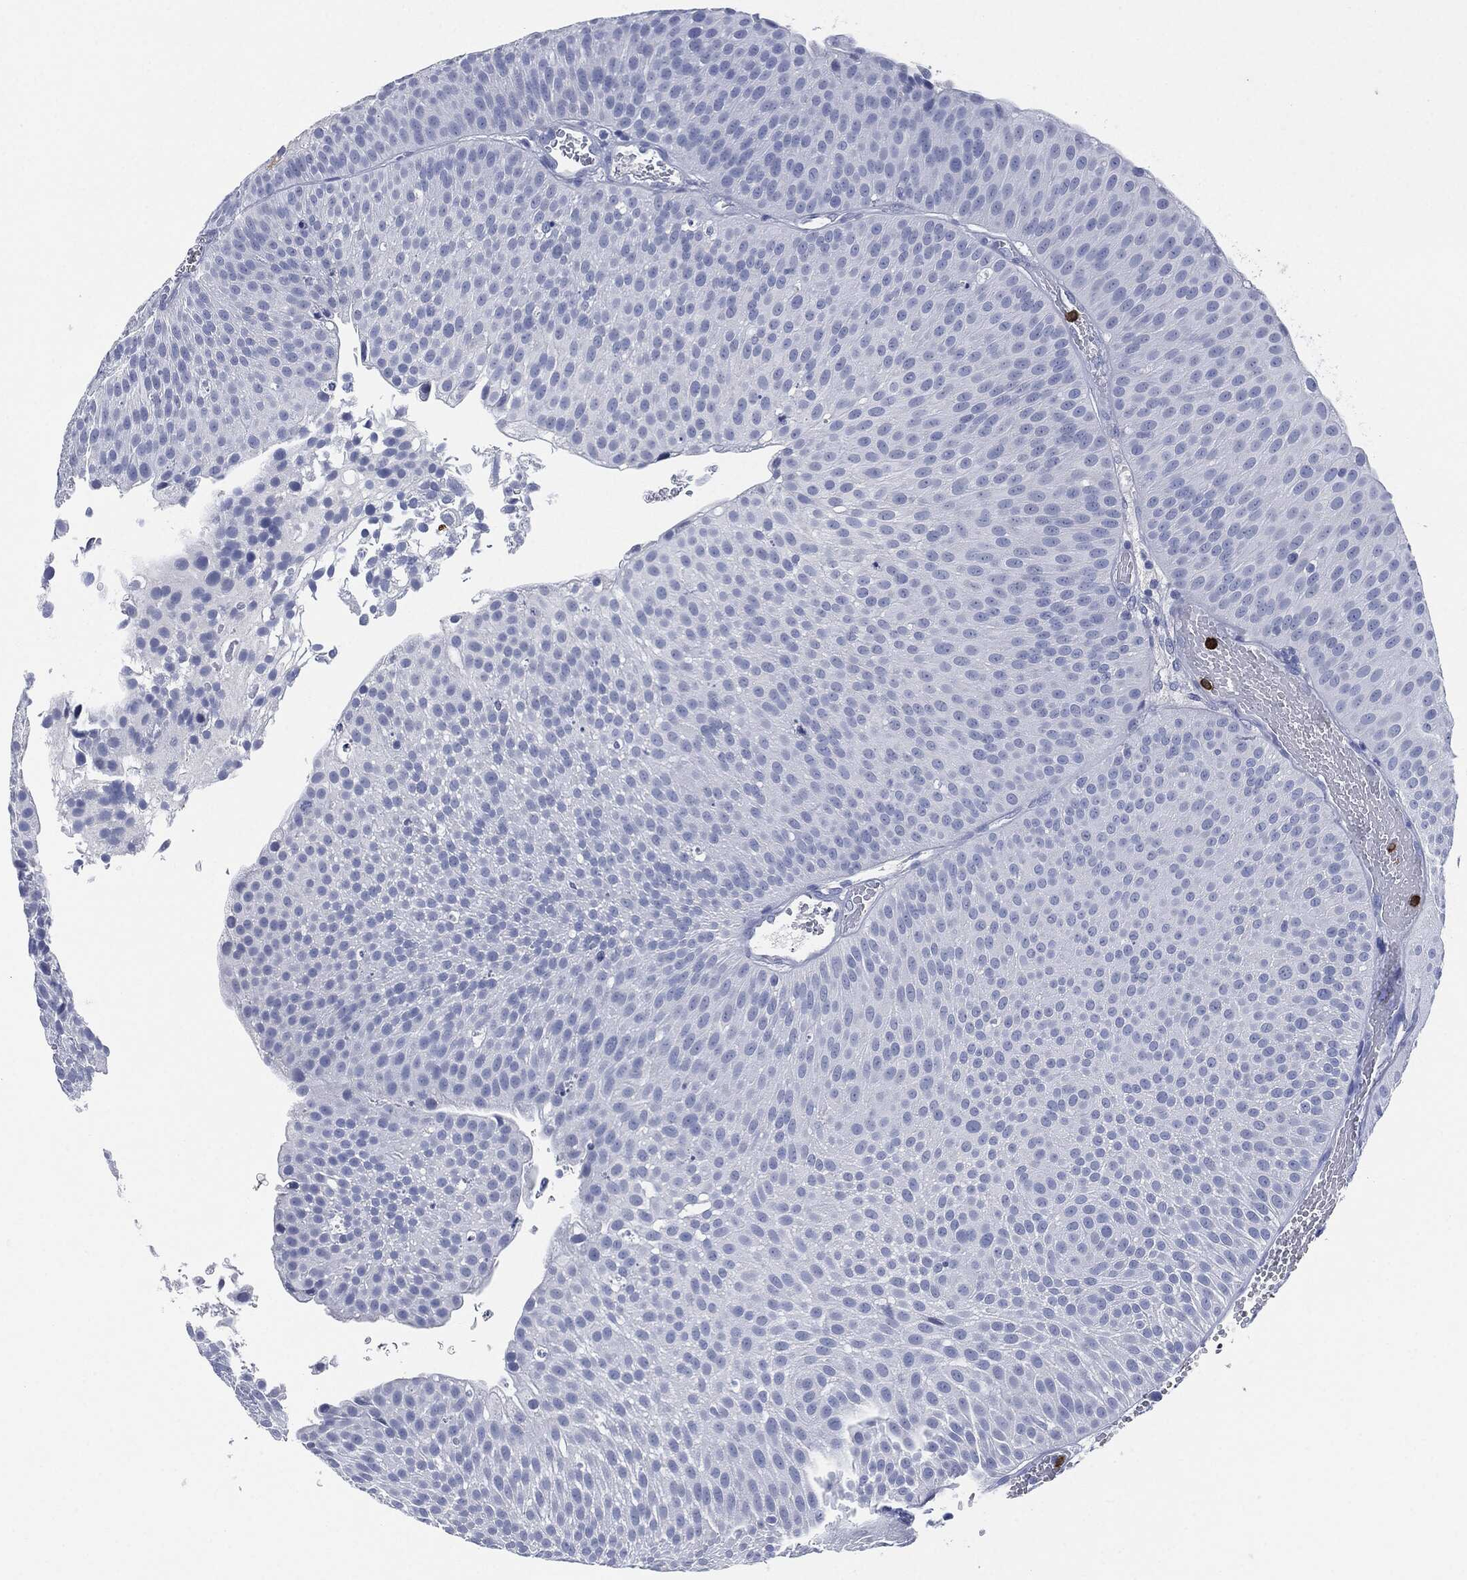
{"staining": {"intensity": "negative", "quantity": "none", "location": "none"}, "tissue": "urothelial cancer", "cell_type": "Tumor cells", "image_type": "cancer", "snomed": [{"axis": "morphology", "description": "Urothelial carcinoma, Low grade"}, {"axis": "topography", "description": "Urinary bladder"}], "caption": "This is an immunohistochemistry (IHC) micrograph of human urothelial cancer. There is no positivity in tumor cells.", "gene": "CEACAM8", "patient": {"sex": "male", "age": 65}}